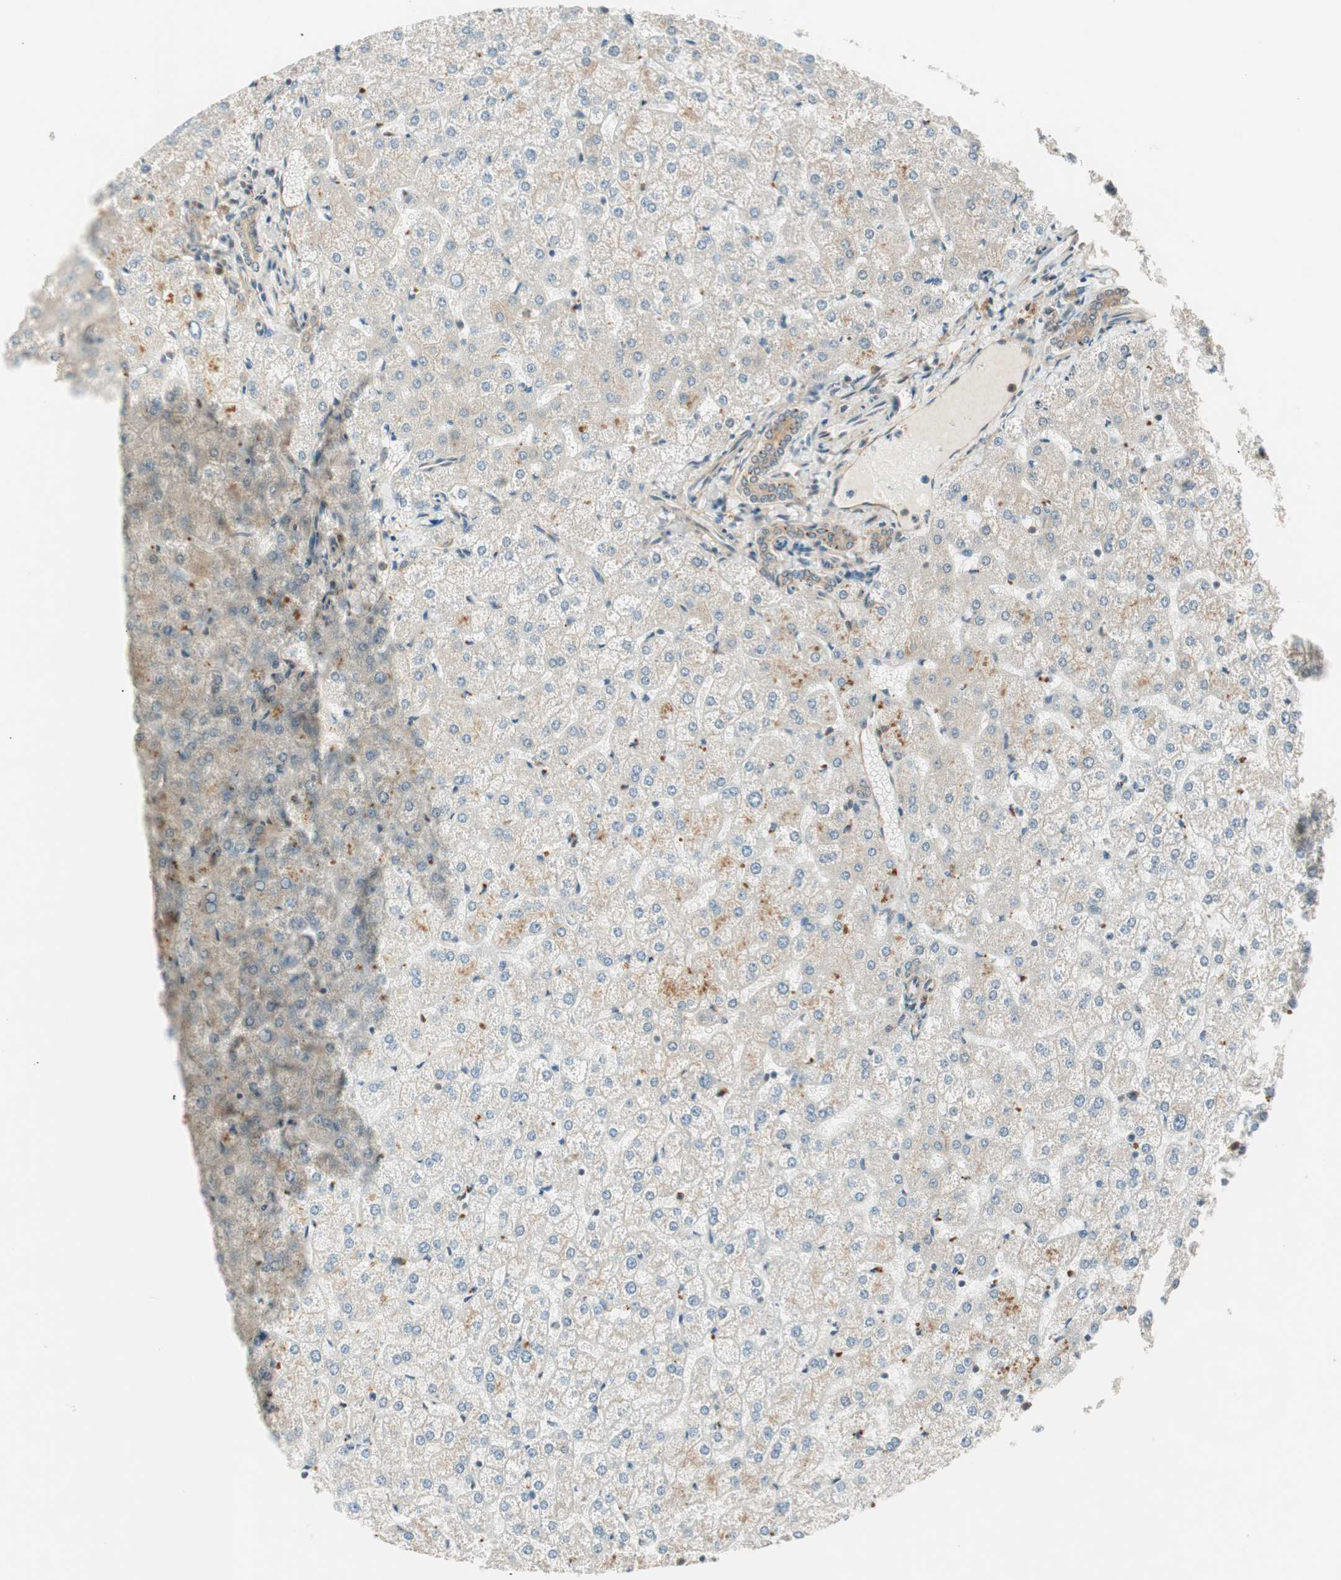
{"staining": {"intensity": "moderate", "quantity": ">75%", "location": "cytoplasmic/membranous"}, "tissue": "liver", "cell_type": "Cholangiocytes", "image_type": "normal", "snomed": [{"axis": "morphology", "description": "Normal tissue, NOS"}, {"axis": "topography", "description": "Liver"}], "caption": "The image exhibits staining of normal liver, revealing moderate cytoplasmic/membranous protein positivity (brown color) within cholangiocytes. (IHC, brightfield microscopy, high magnification).", "gene": "PSMD8", "patient": {"sex": "female", "age": 32}}